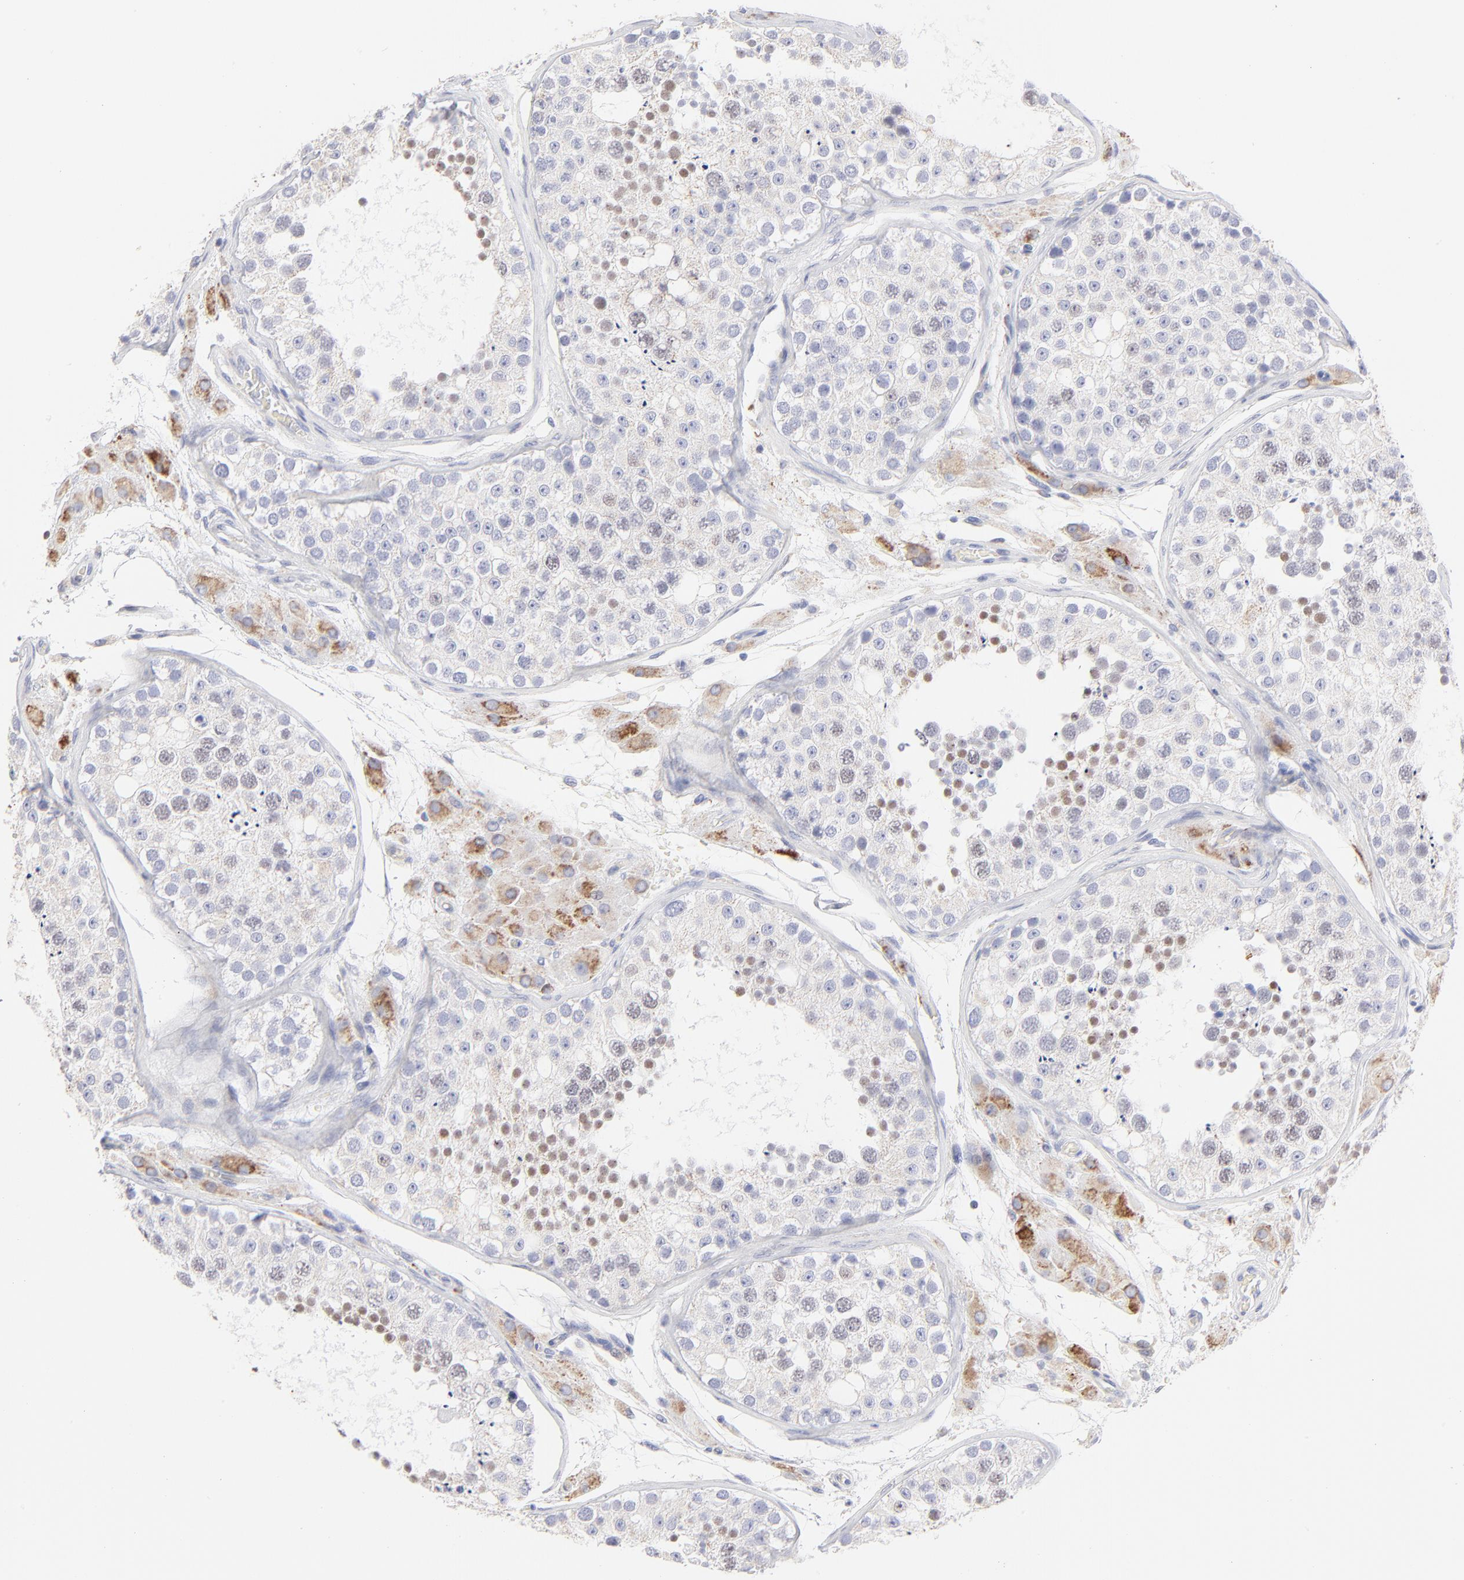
{"staining": {"intensity": "moderate", "quantity": "<25%", "location": "nuclear"}, "tissue": "testis", "cell_type": "Cells in seminiferous ducts", "image_type": "normal", "snomed": [{"axis": "morphology", "description": "Normal tissue, NOS"}, {"axis": "topography", "description": "Testis"}], "caption": "DAB immunohistochemical staining of benign testis reveals moderate nuclear protein positivity in about <25% of cells in seminiferous ducts.", "gene": "TST", "patient": {"sex": "male", "age": 26}}